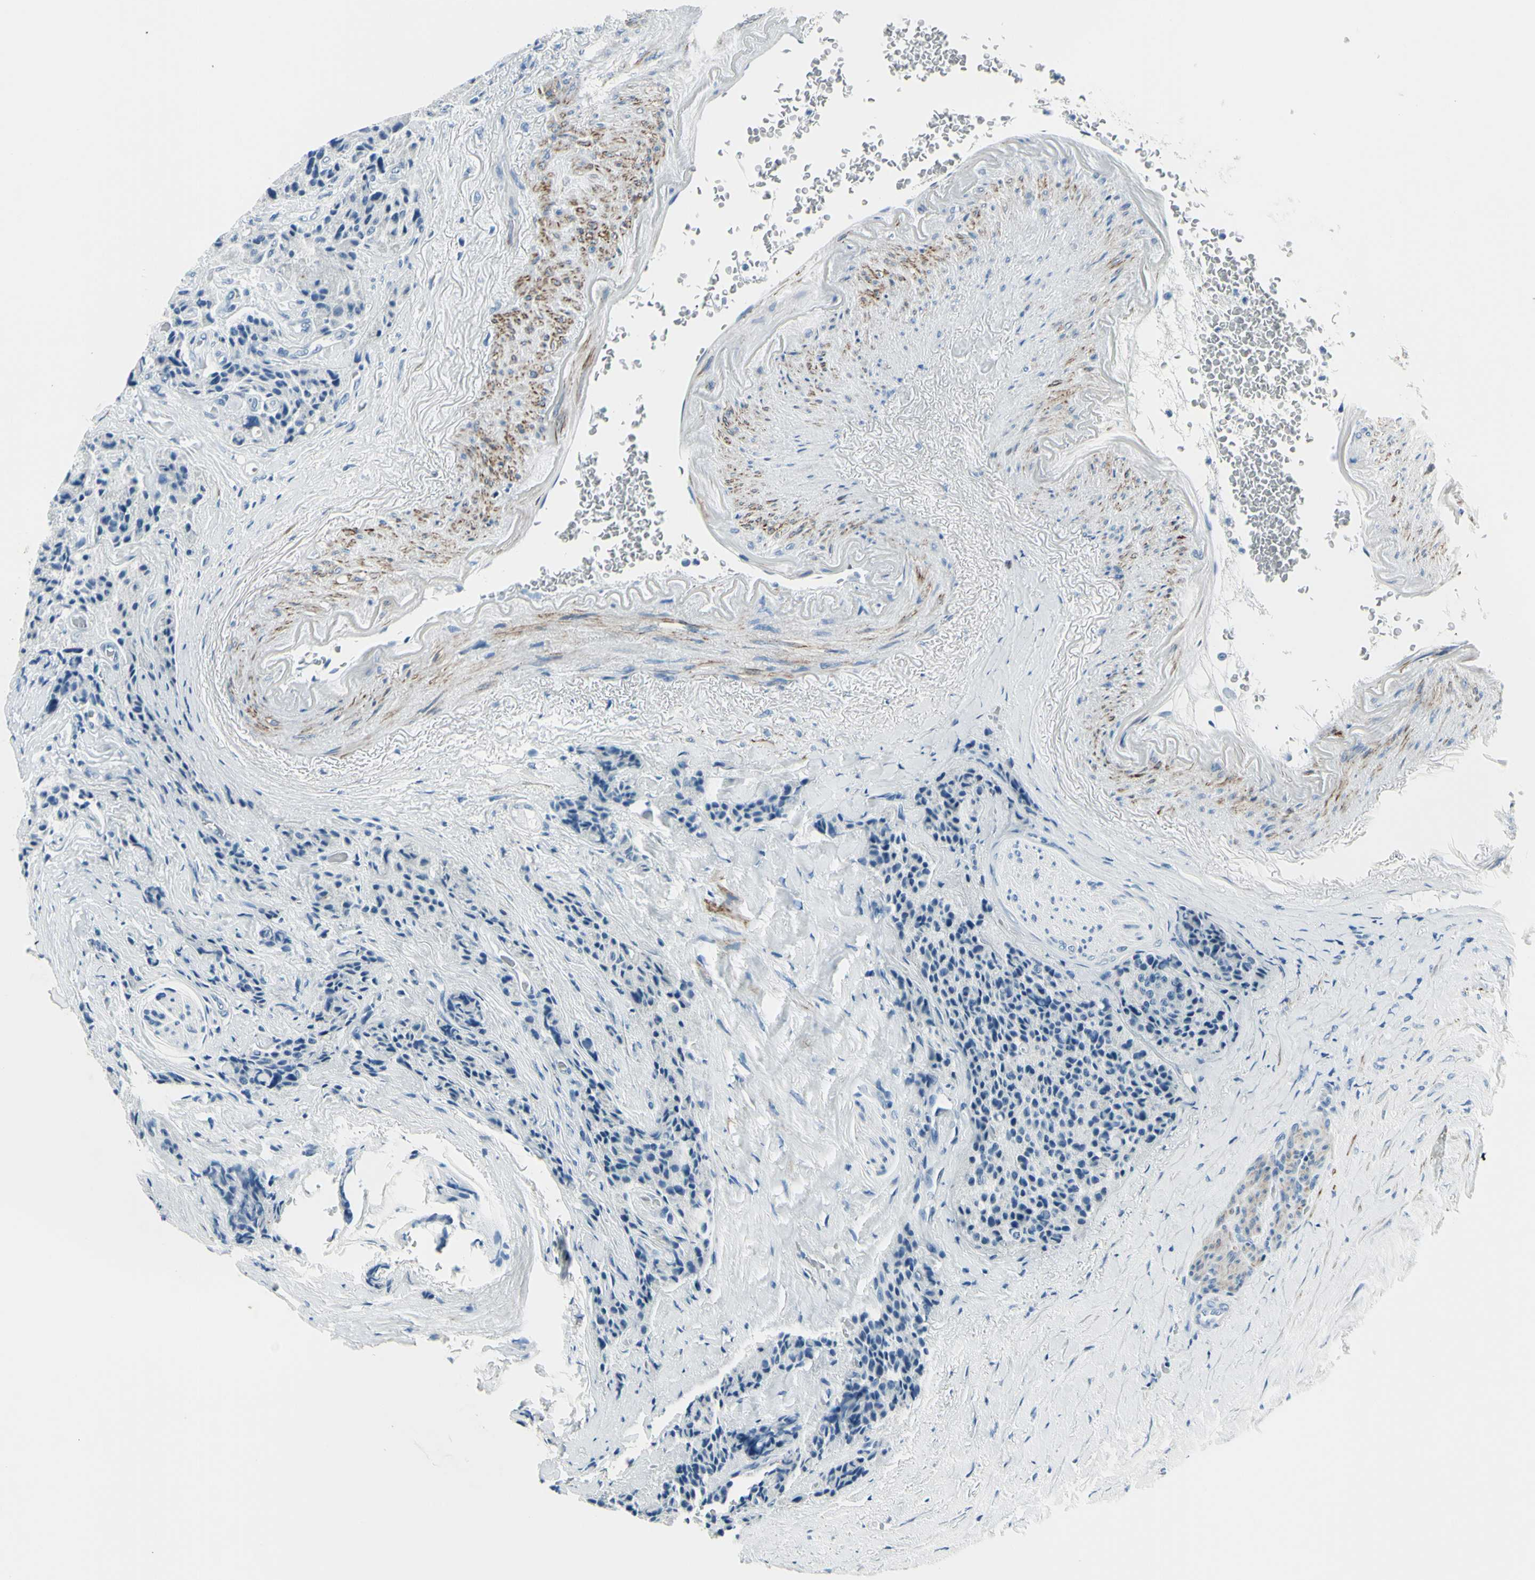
{"staining": {"intensity": "negative", "quantity": "none", "location": "none"}, "tissue": "carcinoid", "cell_type": "Tumor cells", "image_type": "cancer", "snomed": [{"axis": "morphology", "description": "Carcinoid, malignant, NOS"}, {"axis": "topography", "description": "Colon"}], "caption": "Tumor cells show no significant positivity in malignant carcinoid.", "gene": "CDH15", "patient": {"sex": "female", "age": 61}}